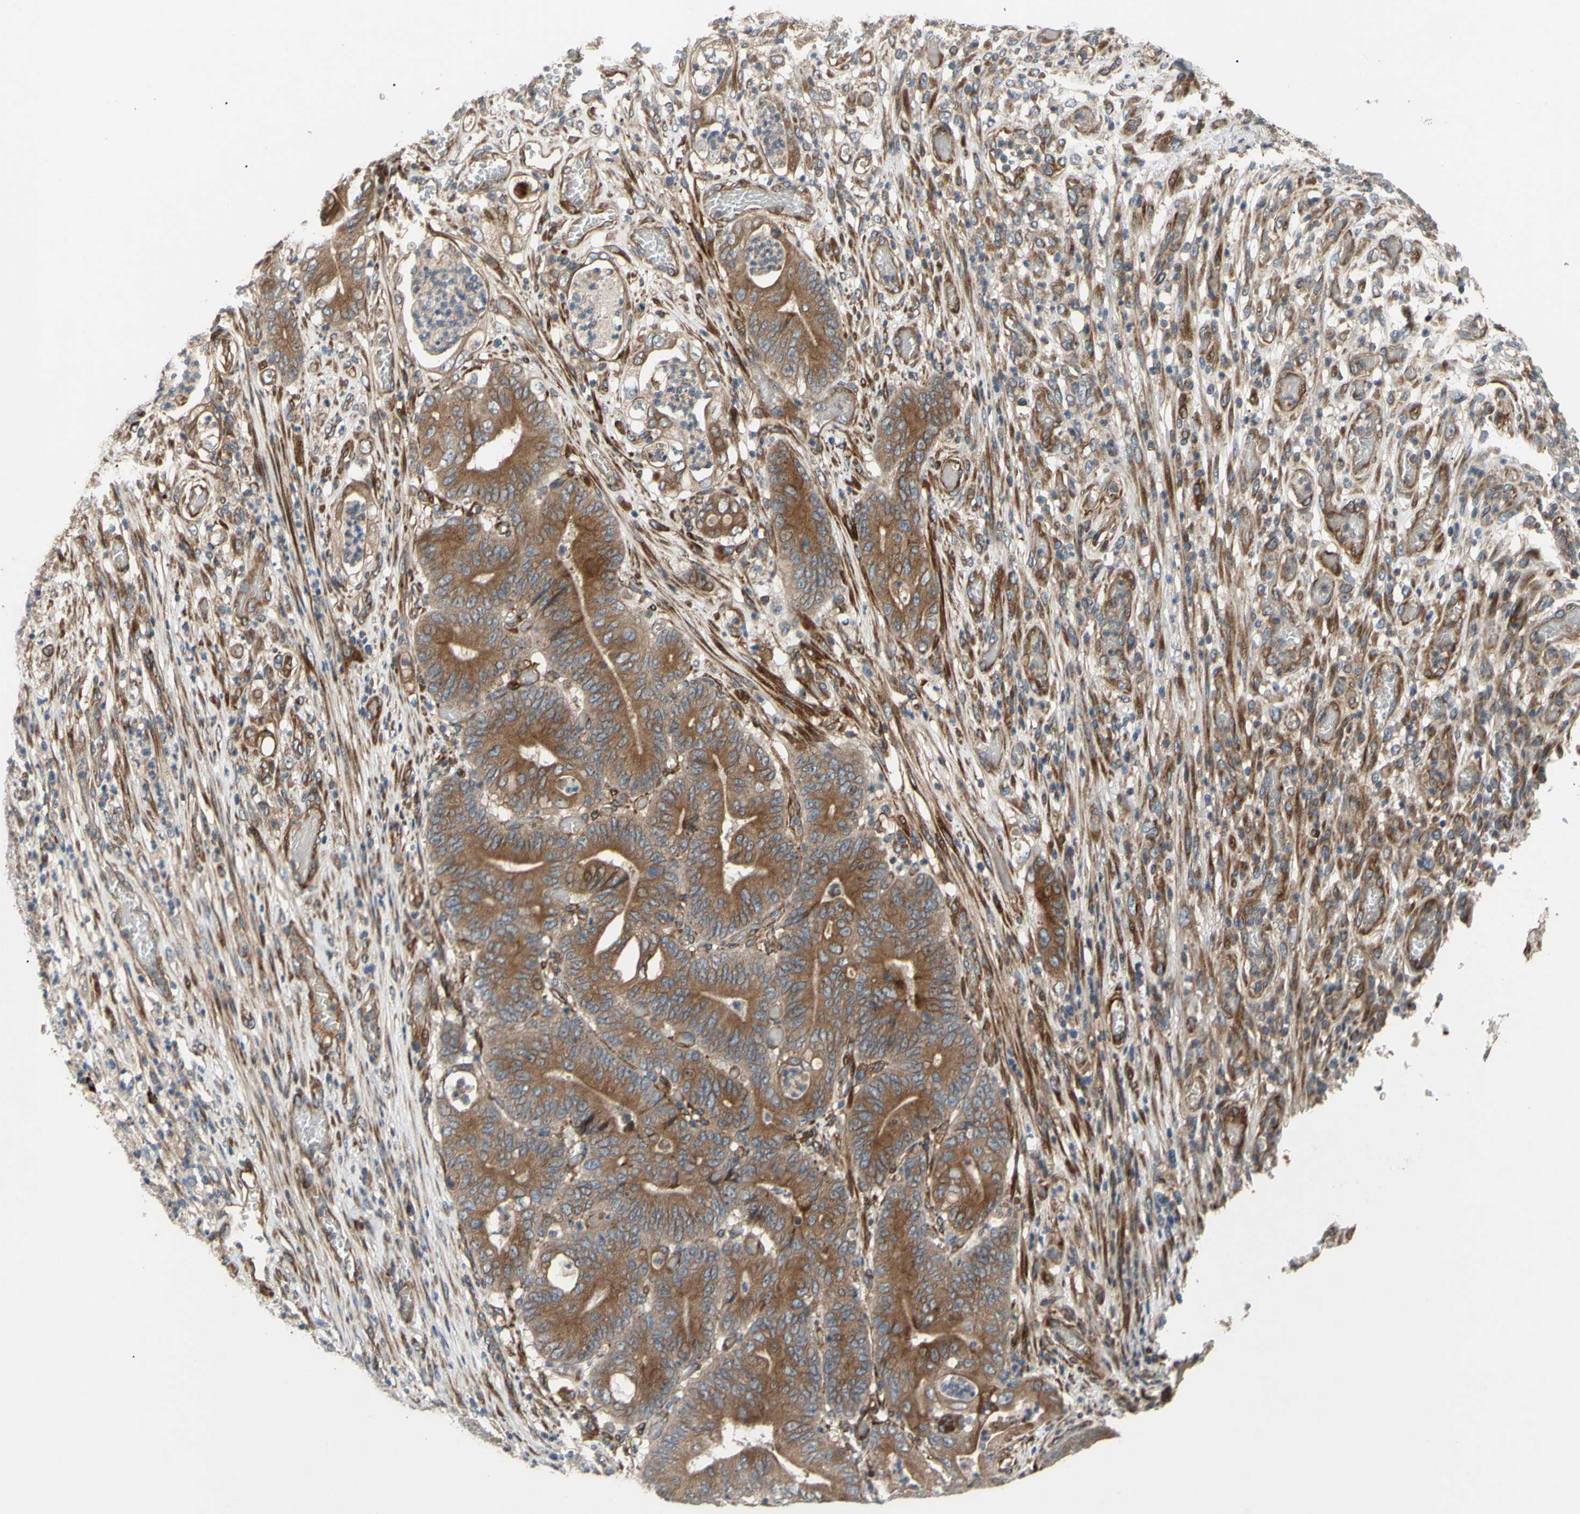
{"staining": {"intensity": "moderate", "quantity": ">75%", "location": "cytoplasmic/membranous"}, "tissue": "stomach cancer", "cell_type": "Tumor cells", "image_type": "cancer", "snomed": [{"axis": "morphology", "description": "Adenocarcinoma, NOS"}, {"axis": "topography", "description": "Stomach"}], "caption": "The image shows immunohistochemical staining of stomach cancer (adenocarcinoma). There is moderate cytoplasmic/membranous positivity is seen in about >75% of tumor cells.", "gene": "SPTLC1", "patient": {"sex": "female", "age": 73}}